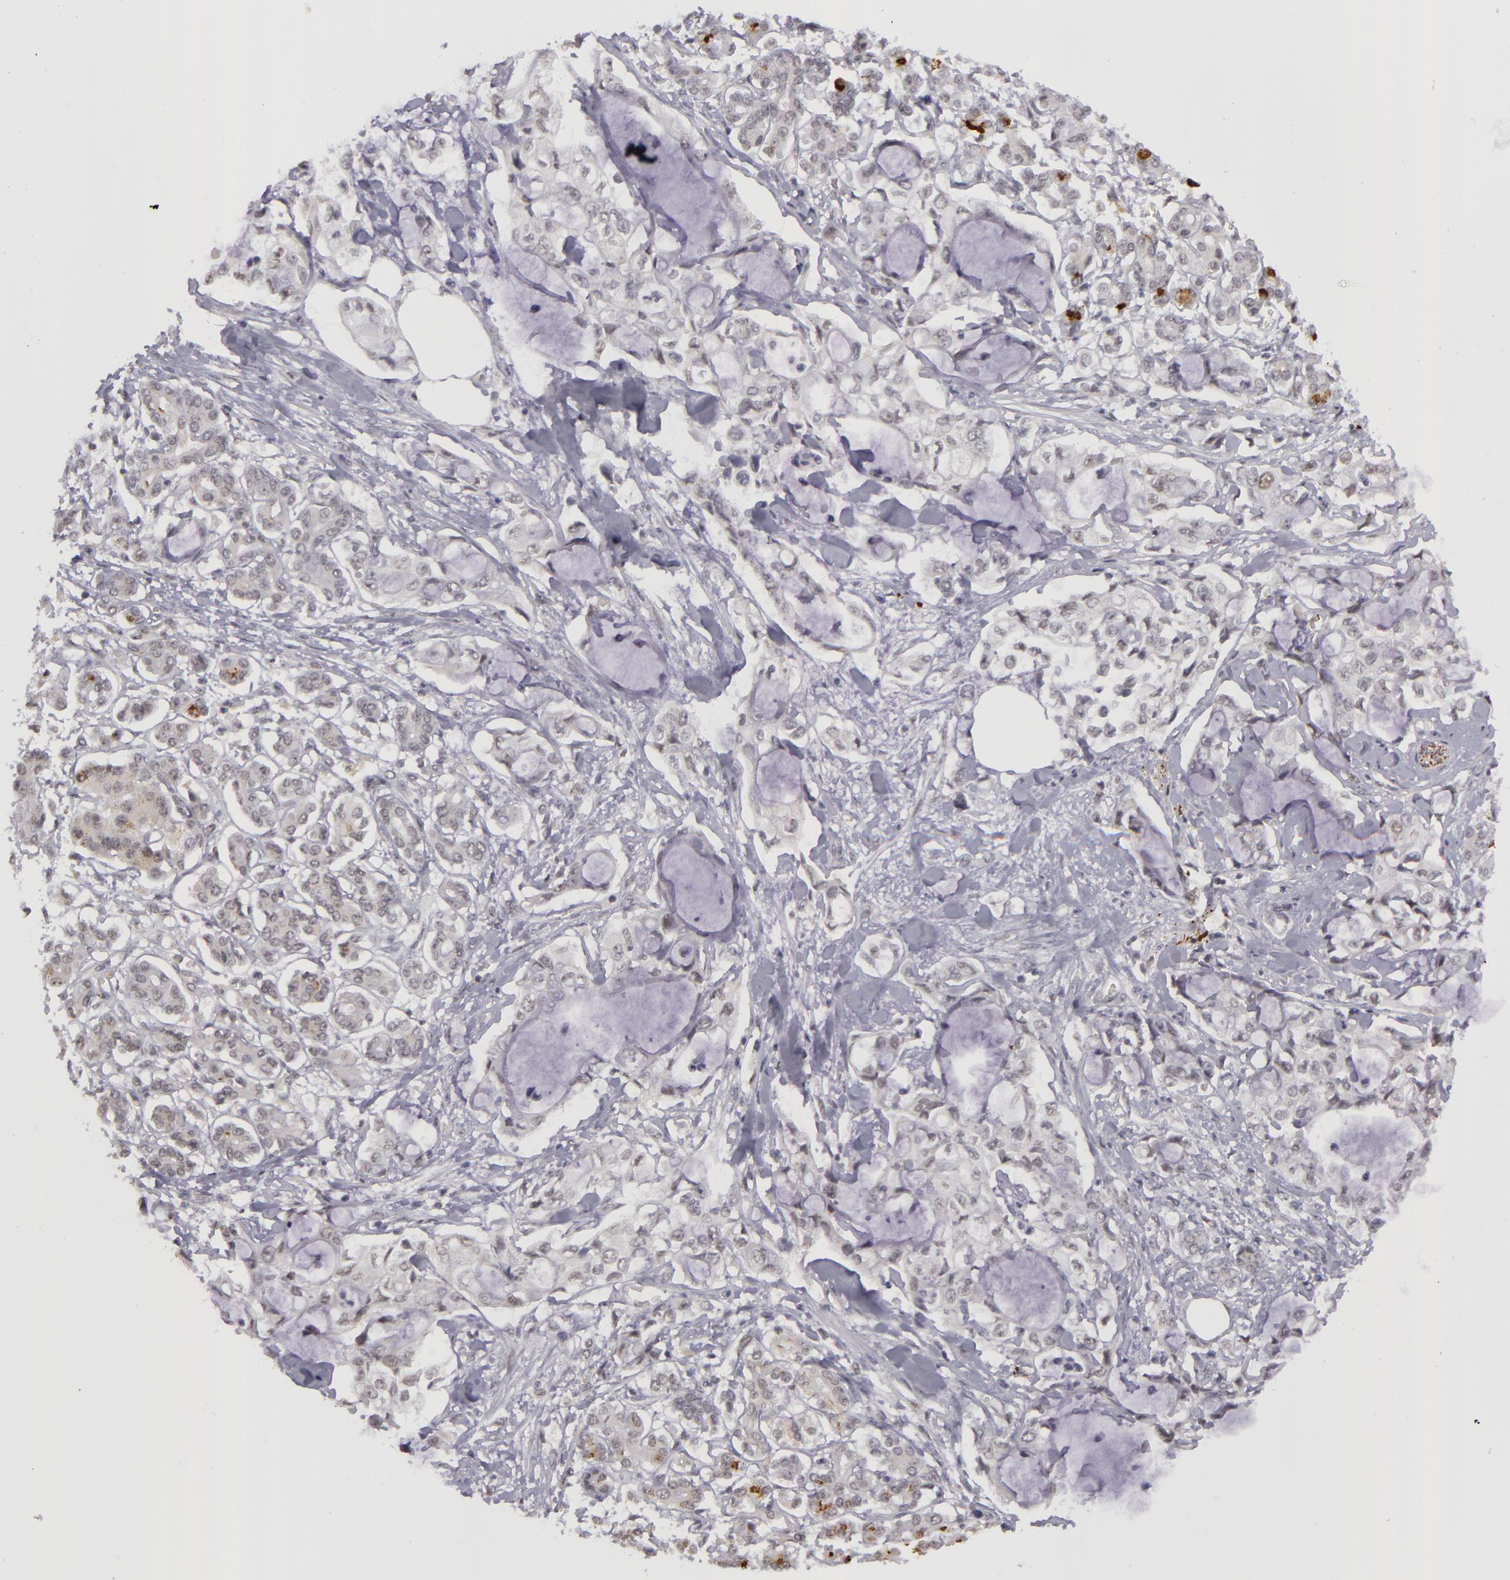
{"staining": {"intensity": "negative", "quantity": "none", "location": "none"}, "tissue": "pancreatic cancer", "cell_type": "Tumor cells", "image_type": "cancer", "snomed": [{"axis": "morphology", "description": "Adenocarcinoma, NOS"}, {"axis": "topography", "description": "Pancreas"}], "caption": "There is no significant expression in tumor cells of pancreatic adenocarcinoma.", "gene": "RRP7A", "patient": {"sex": "female", "age": 70}}